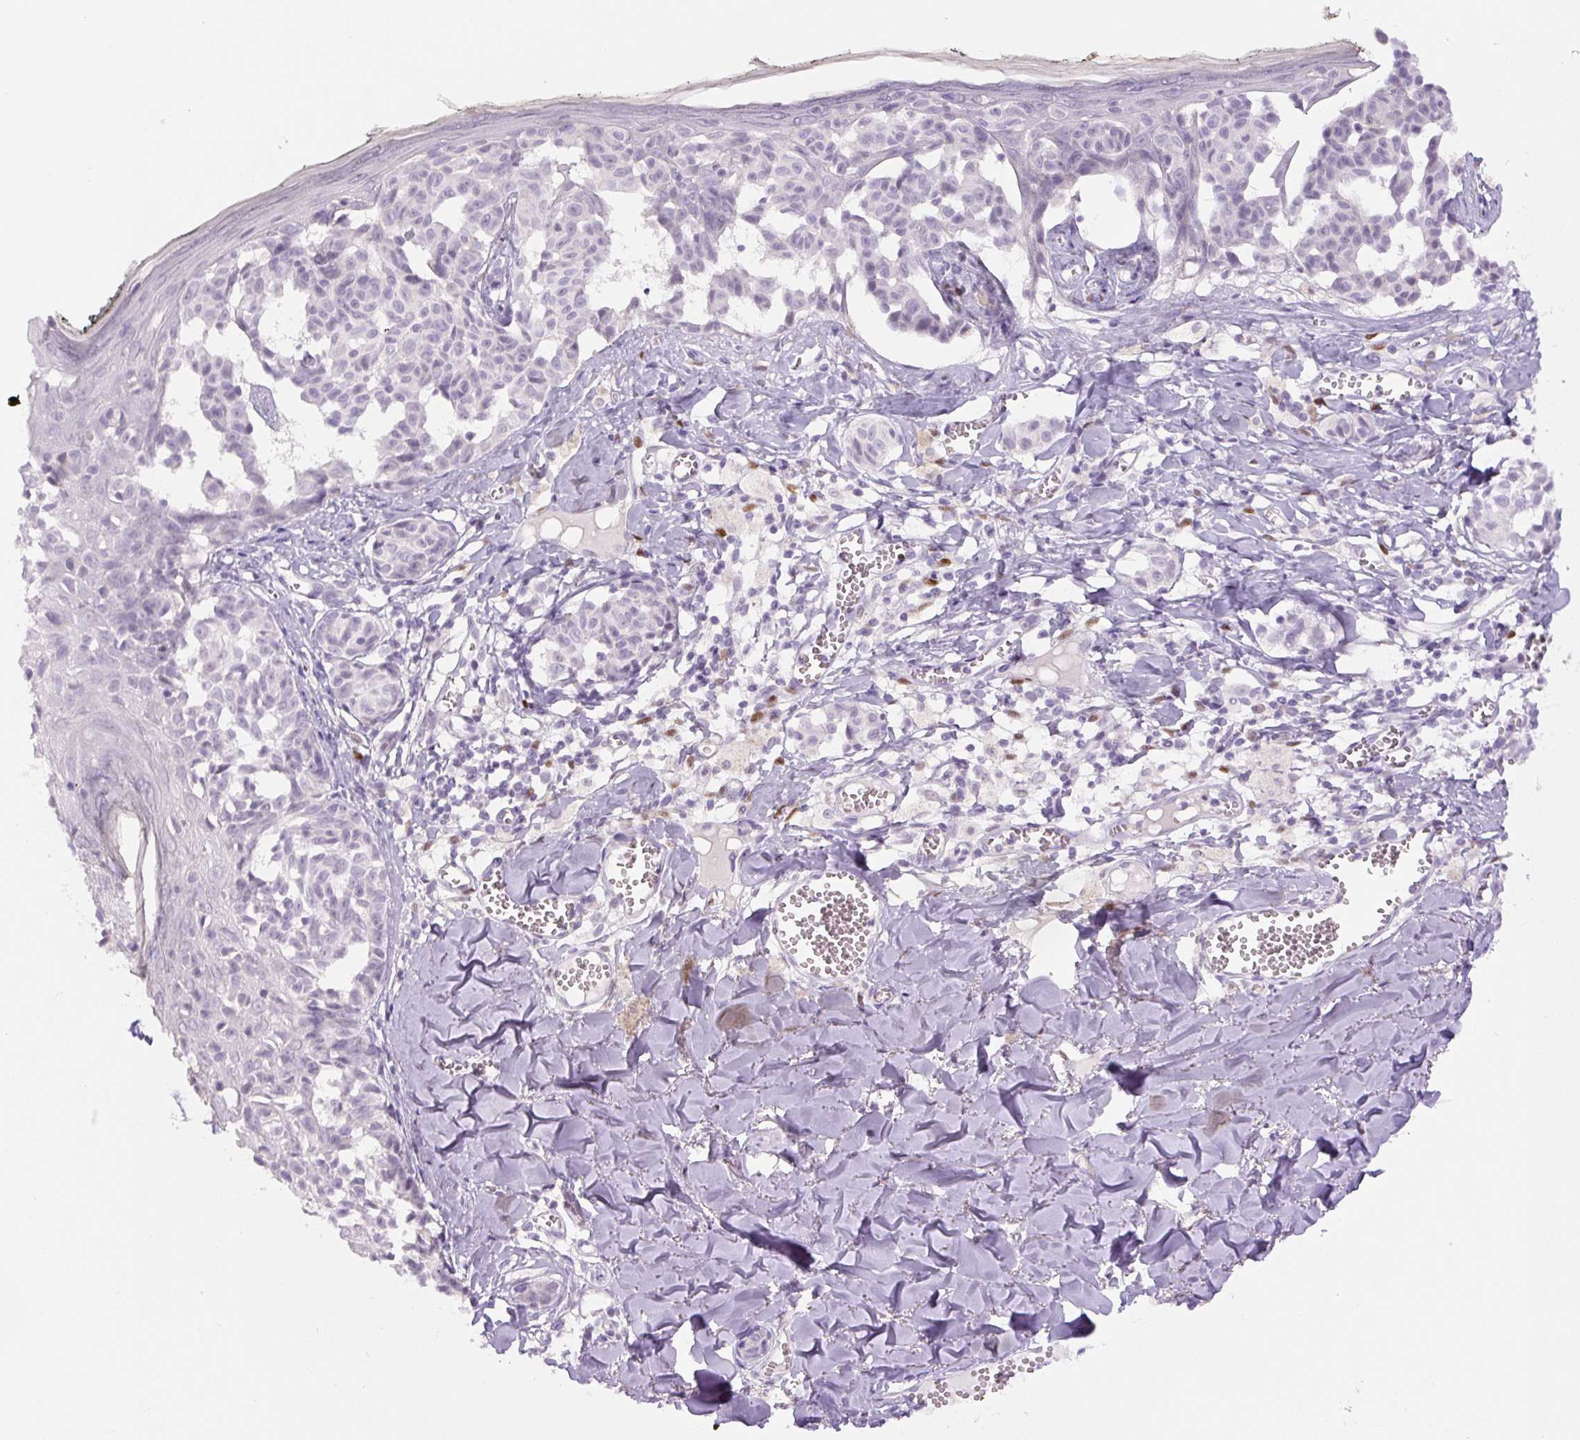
{"staining": {"intensity": "negative", "quantity": "none", "location": "none"}, "tissue": "melanoma", "cell_type": "Tumor cells", "image_type": "cancer", "snomed": [{"axis": "morphology", "description": "Malignant melanoma, NOS"}, {"axis": "topography", "description": "Skin"}], "caption": "A high-resolution micrograph shows immunohistochemistry (IHC) staining of melanoma, which demonstrates no significant expression in tumor cells.", "gene": "SIX1", "patient": {"sex": "female", "age": 43}}